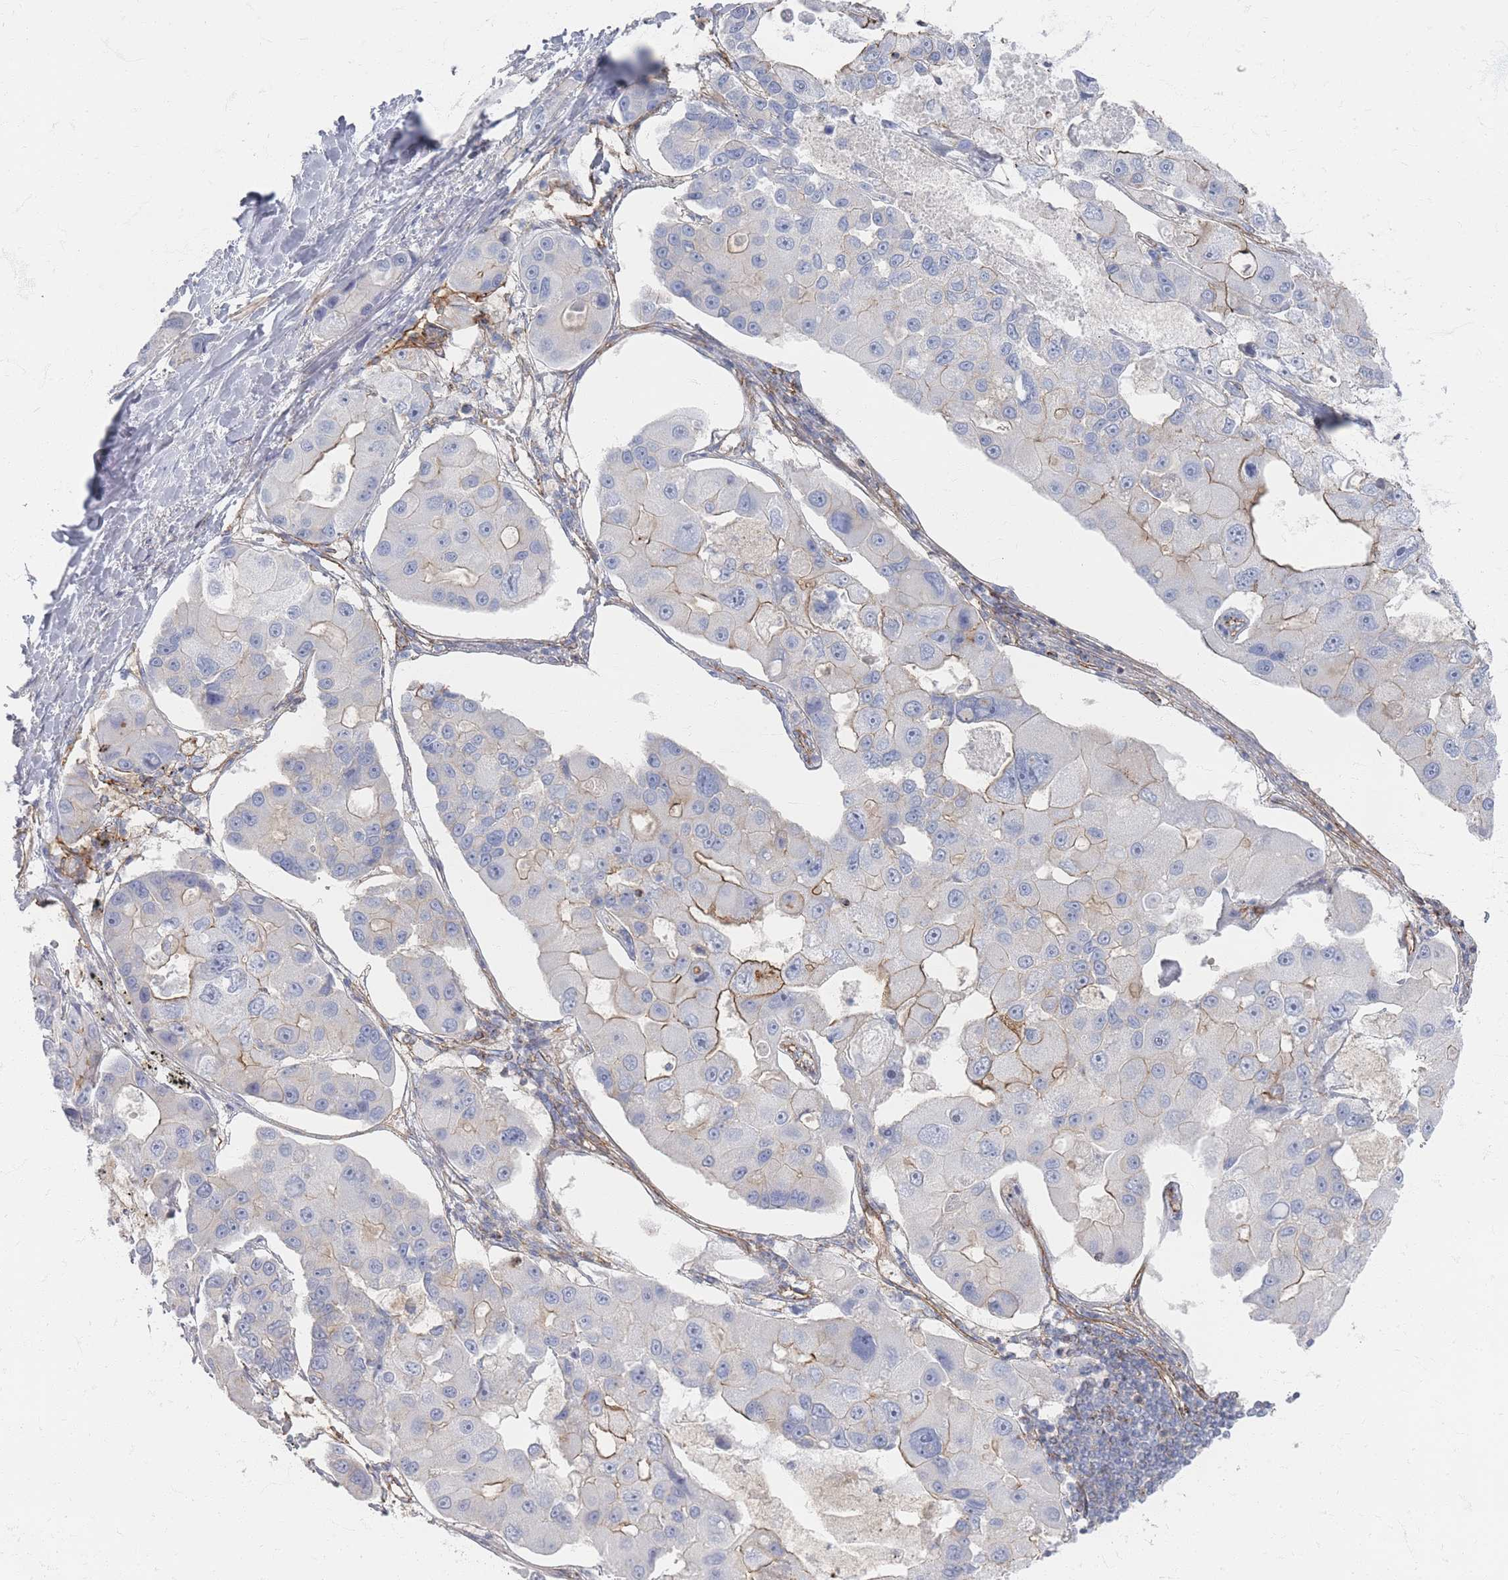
{"staining": {"intensity": "moderate", "quantity": "<25%", "location": "cytoplasmic/membranous"}, "tissue": "lung cancer", "cell_type": "Tumor cells", "image_type": "cancer", "snomed": [{"axis": "morphology", "description": "Adenocarcinoma, NOS"}, {"axis": "topography", "description": "Lung"}], "caption": "Protein expression analysis of human lung cancer reveals moderate cytoplasmic/membranous staining in about <25% of tumor cells. Ihc stains the protein in brown and the nuclei are stained blue.", "gene": "GNB1", "patient": {"sex": "female", "age": 54}}